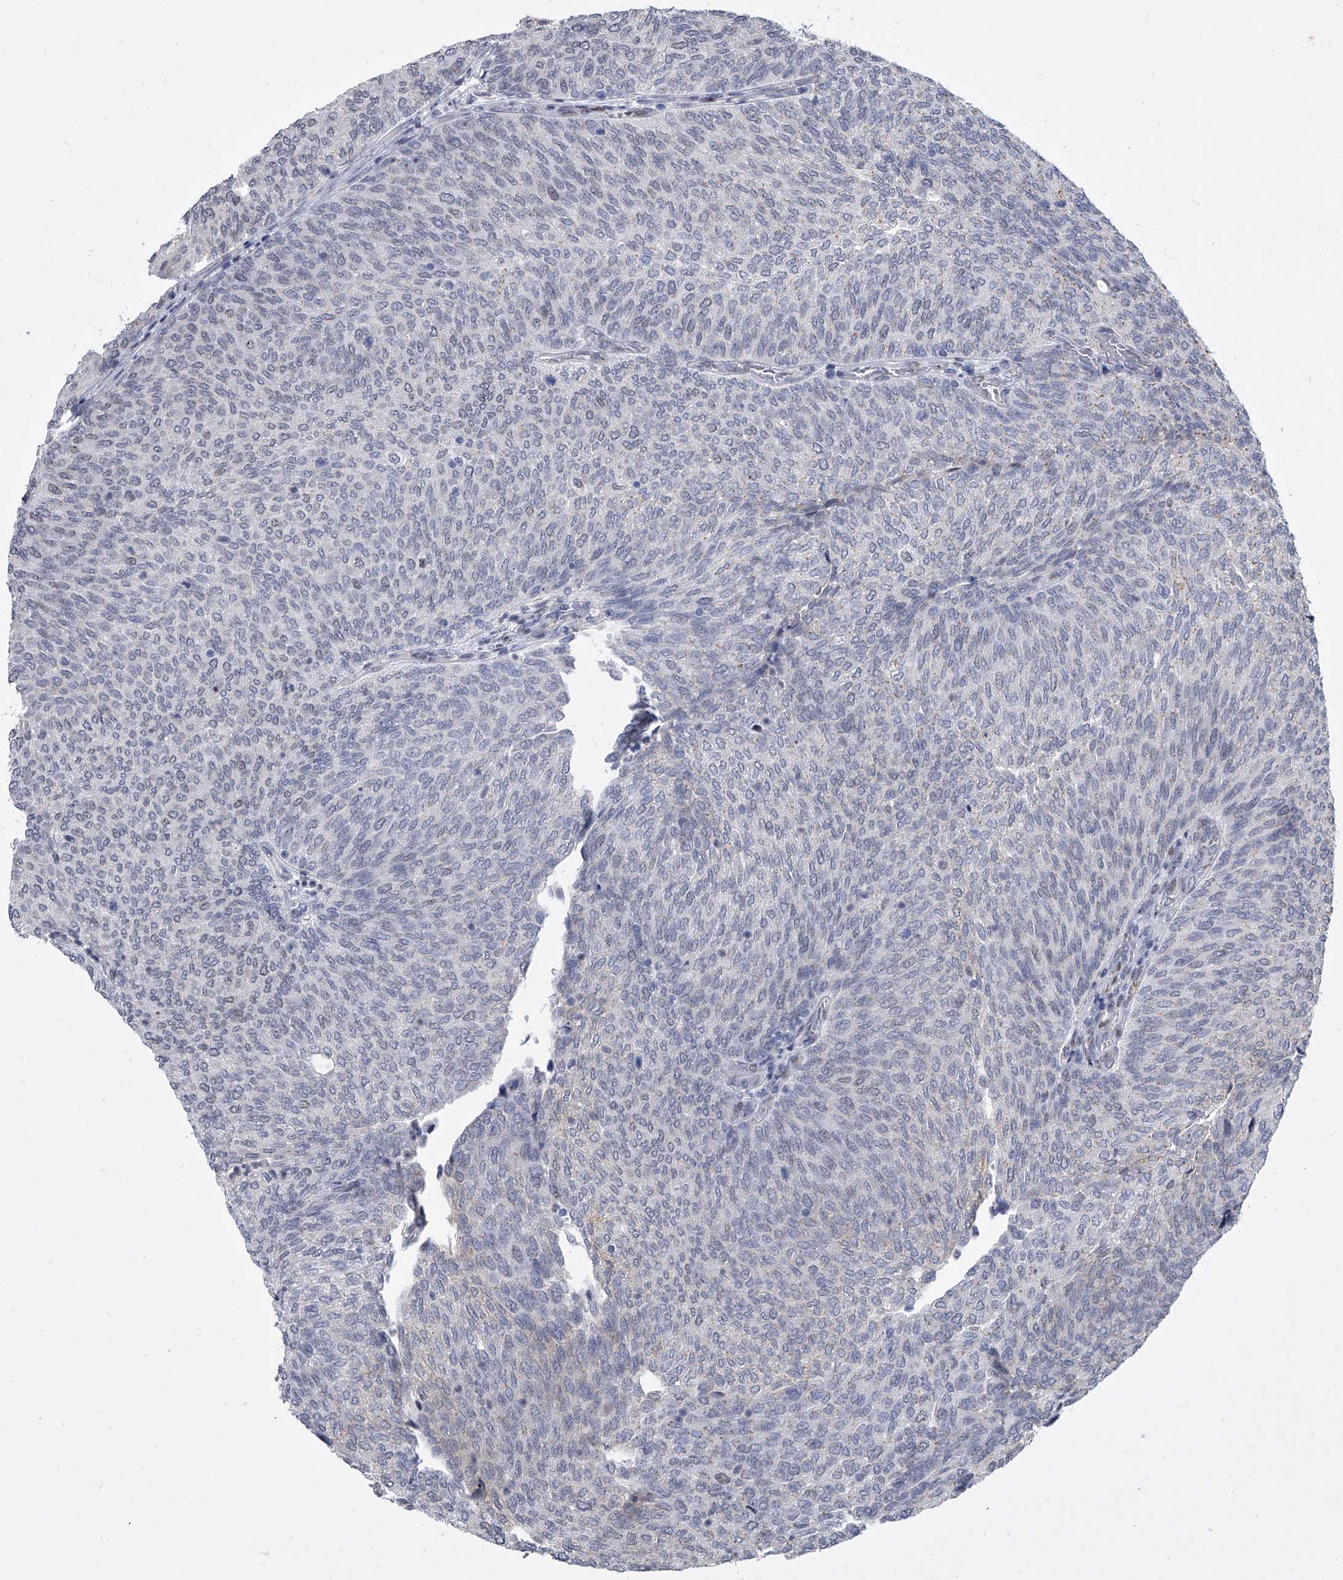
{"staining": {"intensity": "negative", "quantity": "none", "location": "none"}, "tissue": "urothelial cancer", "cell_type": "Tumor cells", "image_type": "cancer", "snomed": [{"axis": "morphology", "description": "Urothelial carcinoma, Low grade"}, {"axis": "topography", "description": "Urinary bladder"}], "caption": "Tumor cells are negative for protein expression in human low-grade urothelial carcinoma.", "gene": "EVA1C", "patient": {"sex": "female", "age": 79}}